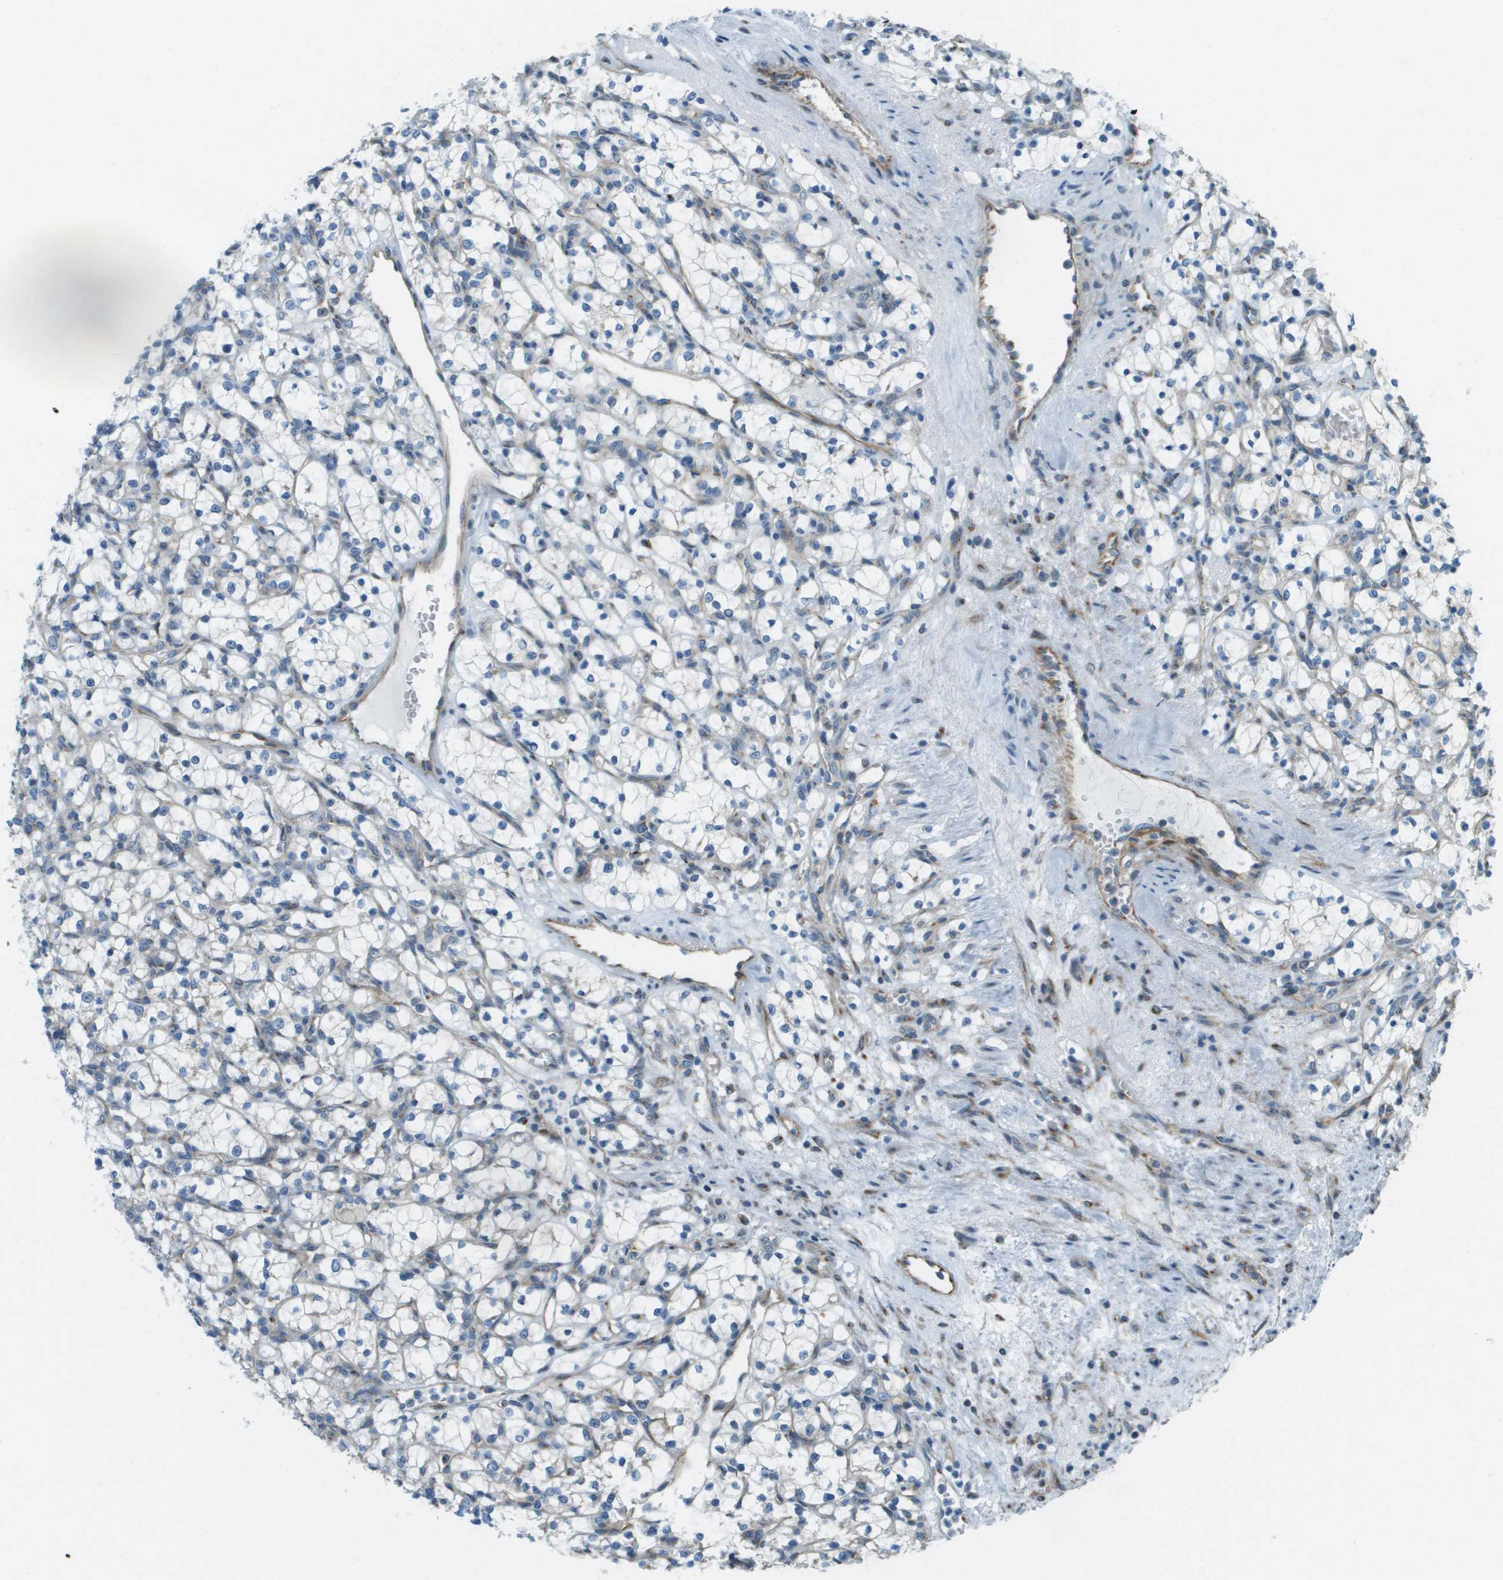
{"staining": {"intensity": "negative", "quantity": "none", "location": "none"}, "tissue": "renal cancer", "cell_type": "Tumor cells", "image_type": "cancer", "snomed": [{"axis": "morphology", "description": "Adenocarcinoma, NOS"}, {"axis": "topography", "description": "Kidney"}], "caption": "Renal cancer was stained to show a protein in brown. There is no significant positivity in tumor cells. (DAB (3,3'-diaminobenzidine) IHC visualized using brightfield microscopy, high magnification).", "gene": "ACBD3", "patient": {"sex": "female", "age": 69}}